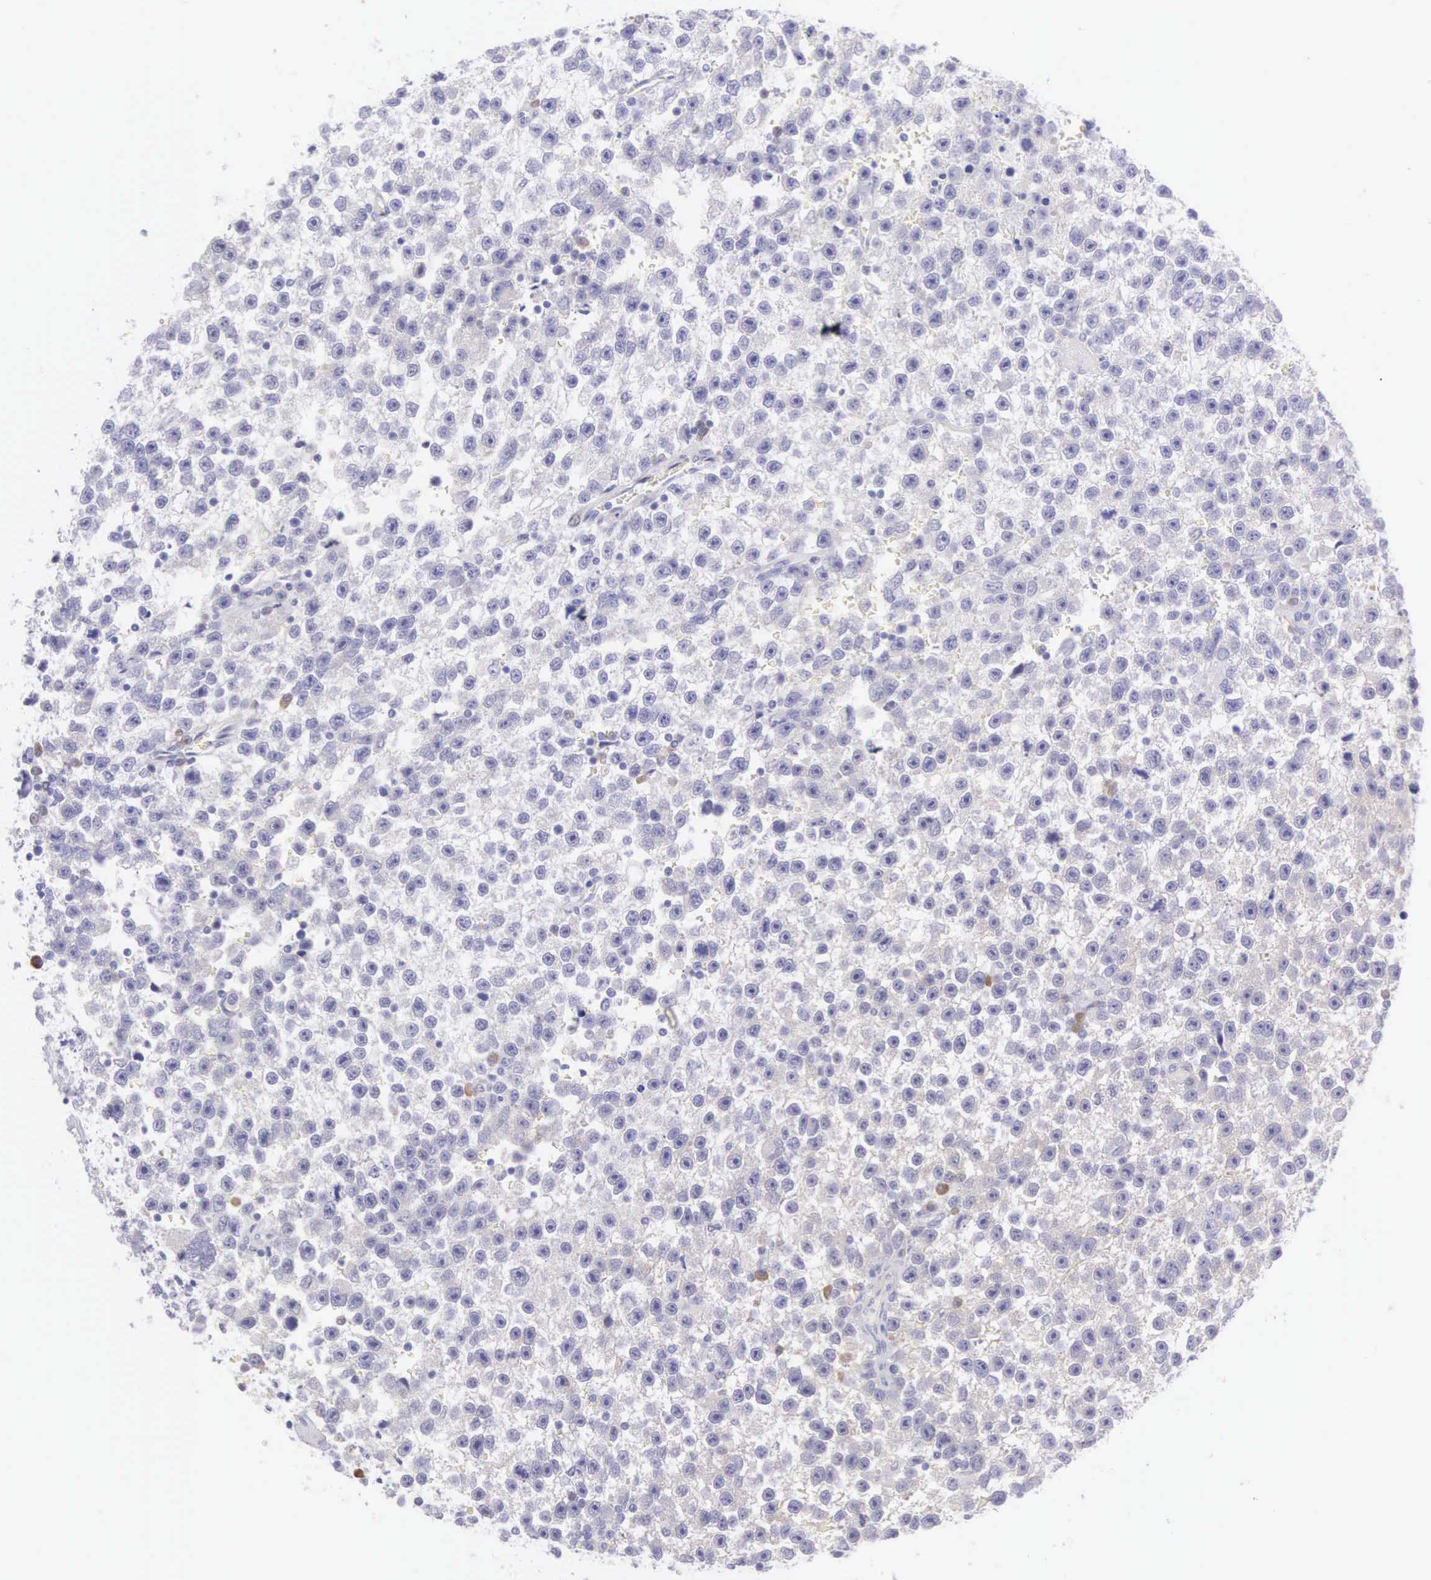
{"staining": {"intensity": "negative", "quantity": "none", "location": "none"}, "tissue": "testis cancer", "cell_type": "Tumor cells", "image_type": "cancer", "snomed": [{"axis": "morphology", "description": "Seminoma, NOS"}, {"axis": "topography", "description": "Testis"}], "caption": "Immunohistochemistry (IHC) of testis cancer exhibits no expression in tumor cells.", "gene": "ARFGAP3", "patient": {"sex": "male", "age": 33}}